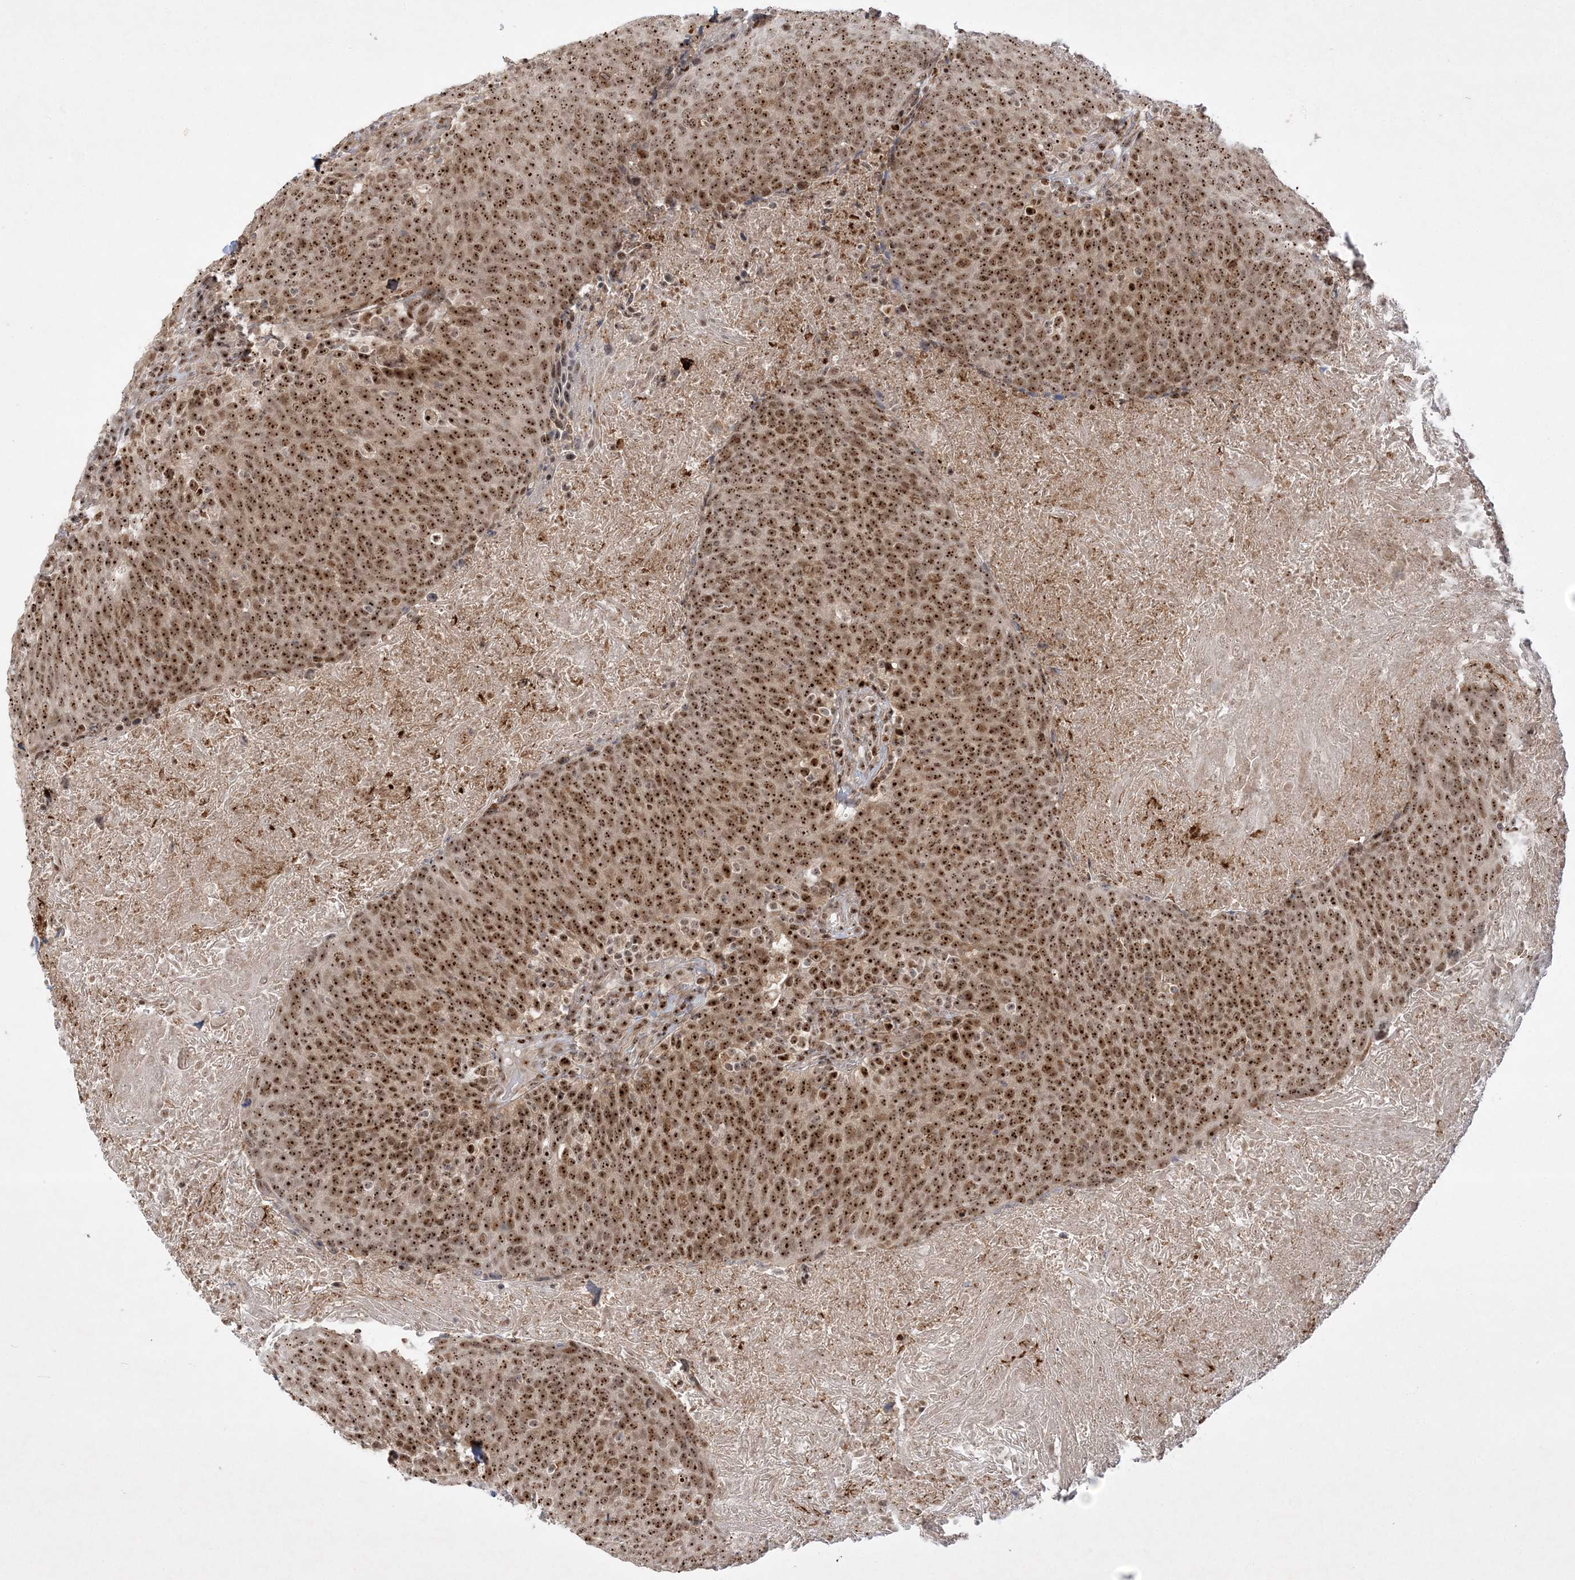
{"staining": {"intensity": "strong", "quantity": ">75%", "location": "cytoplasmic/membranous,nuclear"}, "tissue": "head and neck cancer", "cell_type": "Tumor cells", "image_type": "cancer", "snomed": [{"axis": "morphology", "description": "Squamous cell carcinoma, NOS"}, {"axis": "morphology", "description": "Squamous cell carcinoma, metastatic, NOS"}, {"axis": "topography", "description": "Lymph node"}, {"axis": "topography", "description": "Head-Neck"}], "caption": "Immunohistochemistry histopathology image of neoplastic tissue: squamous cell carcinoma (head and neck) stained using IHC demonstrates high levels of strong protein expression localized specifically in the cytoplasmic/membranous and nuclear of tumor cells, appearing as a cytoplasmic/membranous and nuclear brown color.", "gene": "NPM3", "patient": {"sex": "male", "age": 62}}